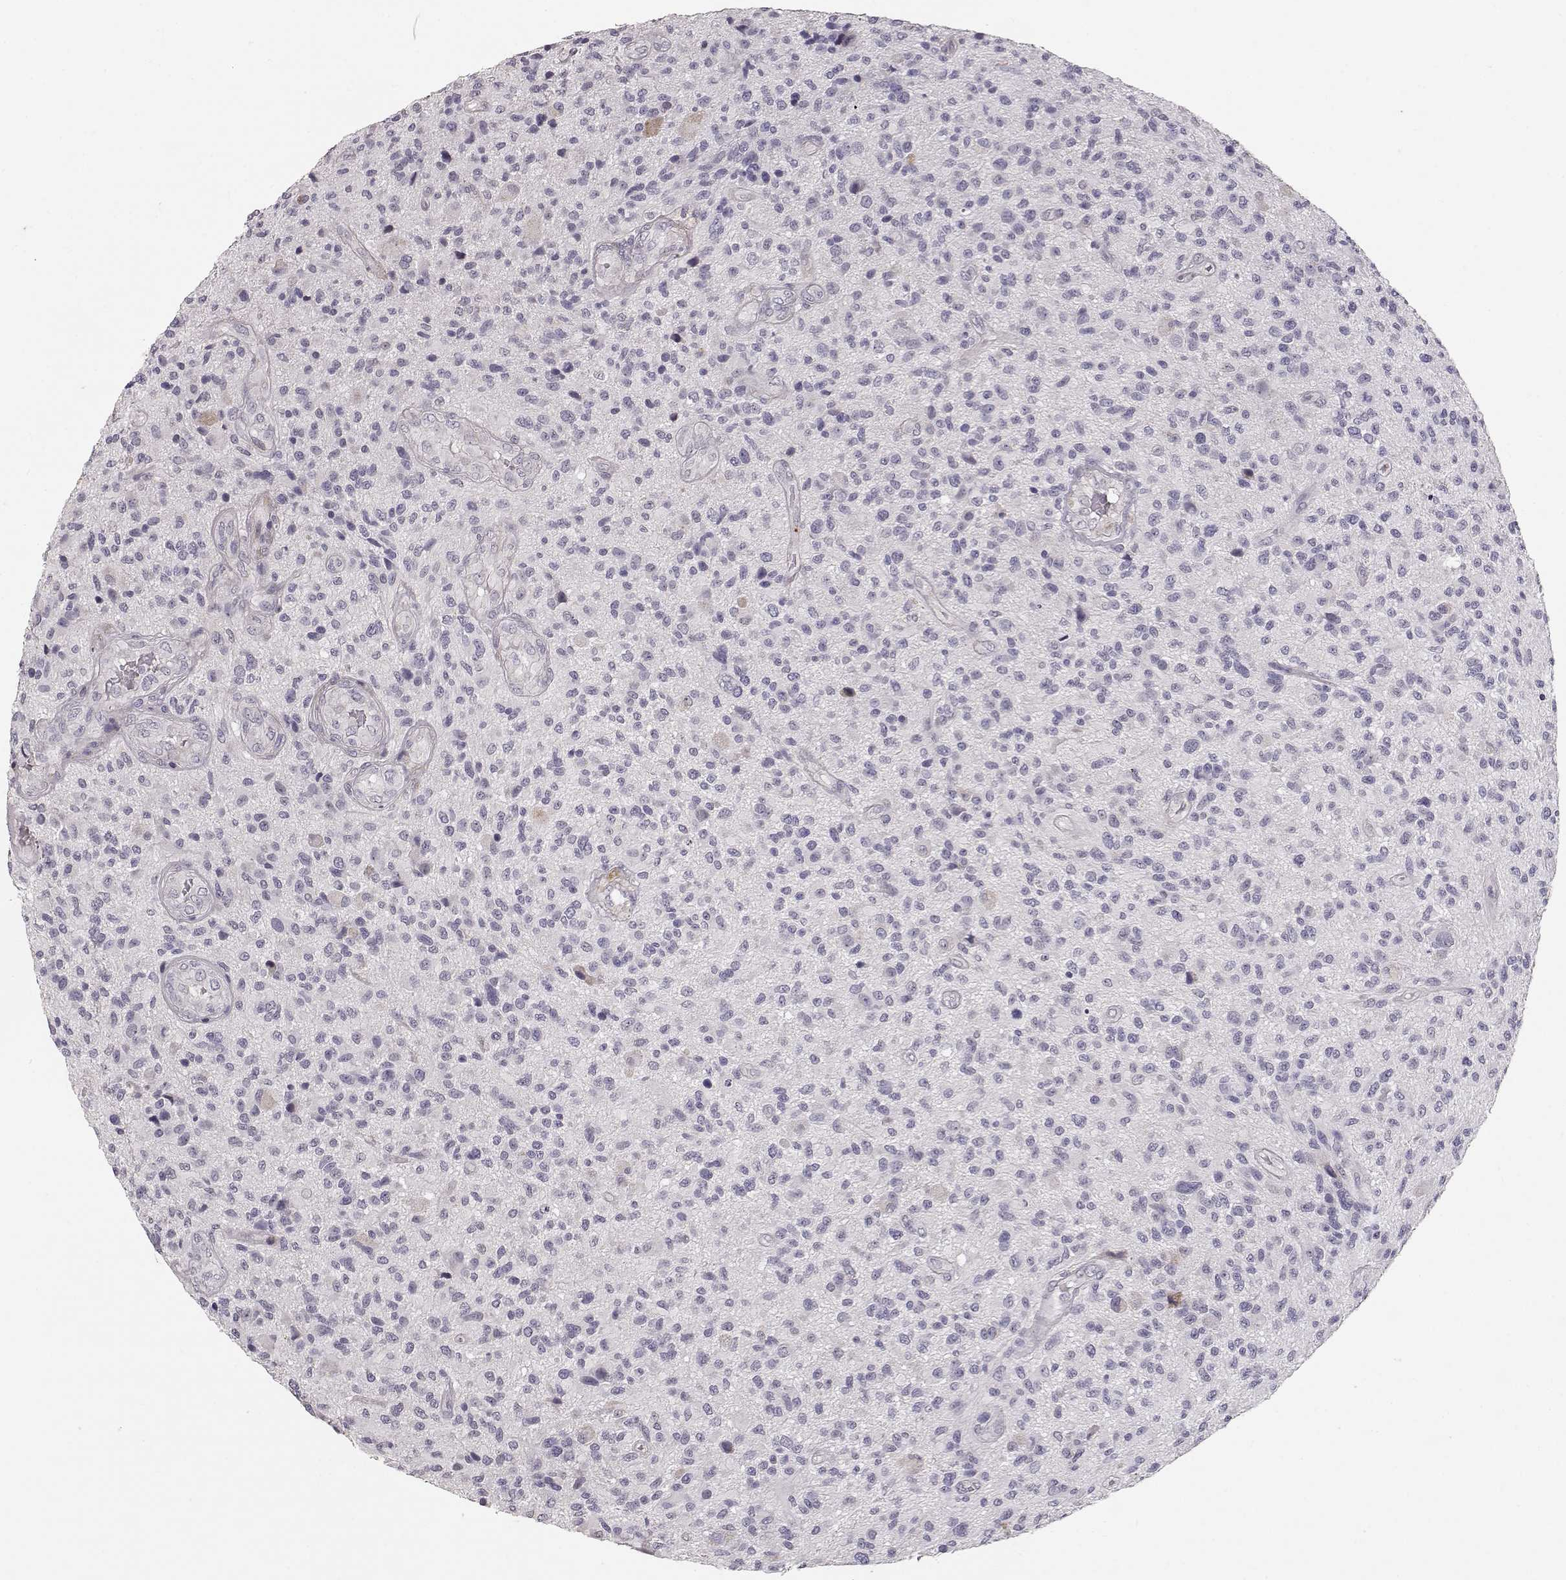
{"staining": {"intensity": "negative", "quantity": "none", "location": "none"}, "tissue": "glioma", "cell_type": "Tumor cells", "image_type": "cancer", "snomed": [{"axis": "morphology", "description": "Glioma, malignant, High grade"}, {"axis": "topography", "description": "Brain"}], "caption": "Protein analysis of glioma demonstrates no significant positivity in tumor cells.", "gene": "LAMA5", "patient": {"sex": "male", "age": 47}}